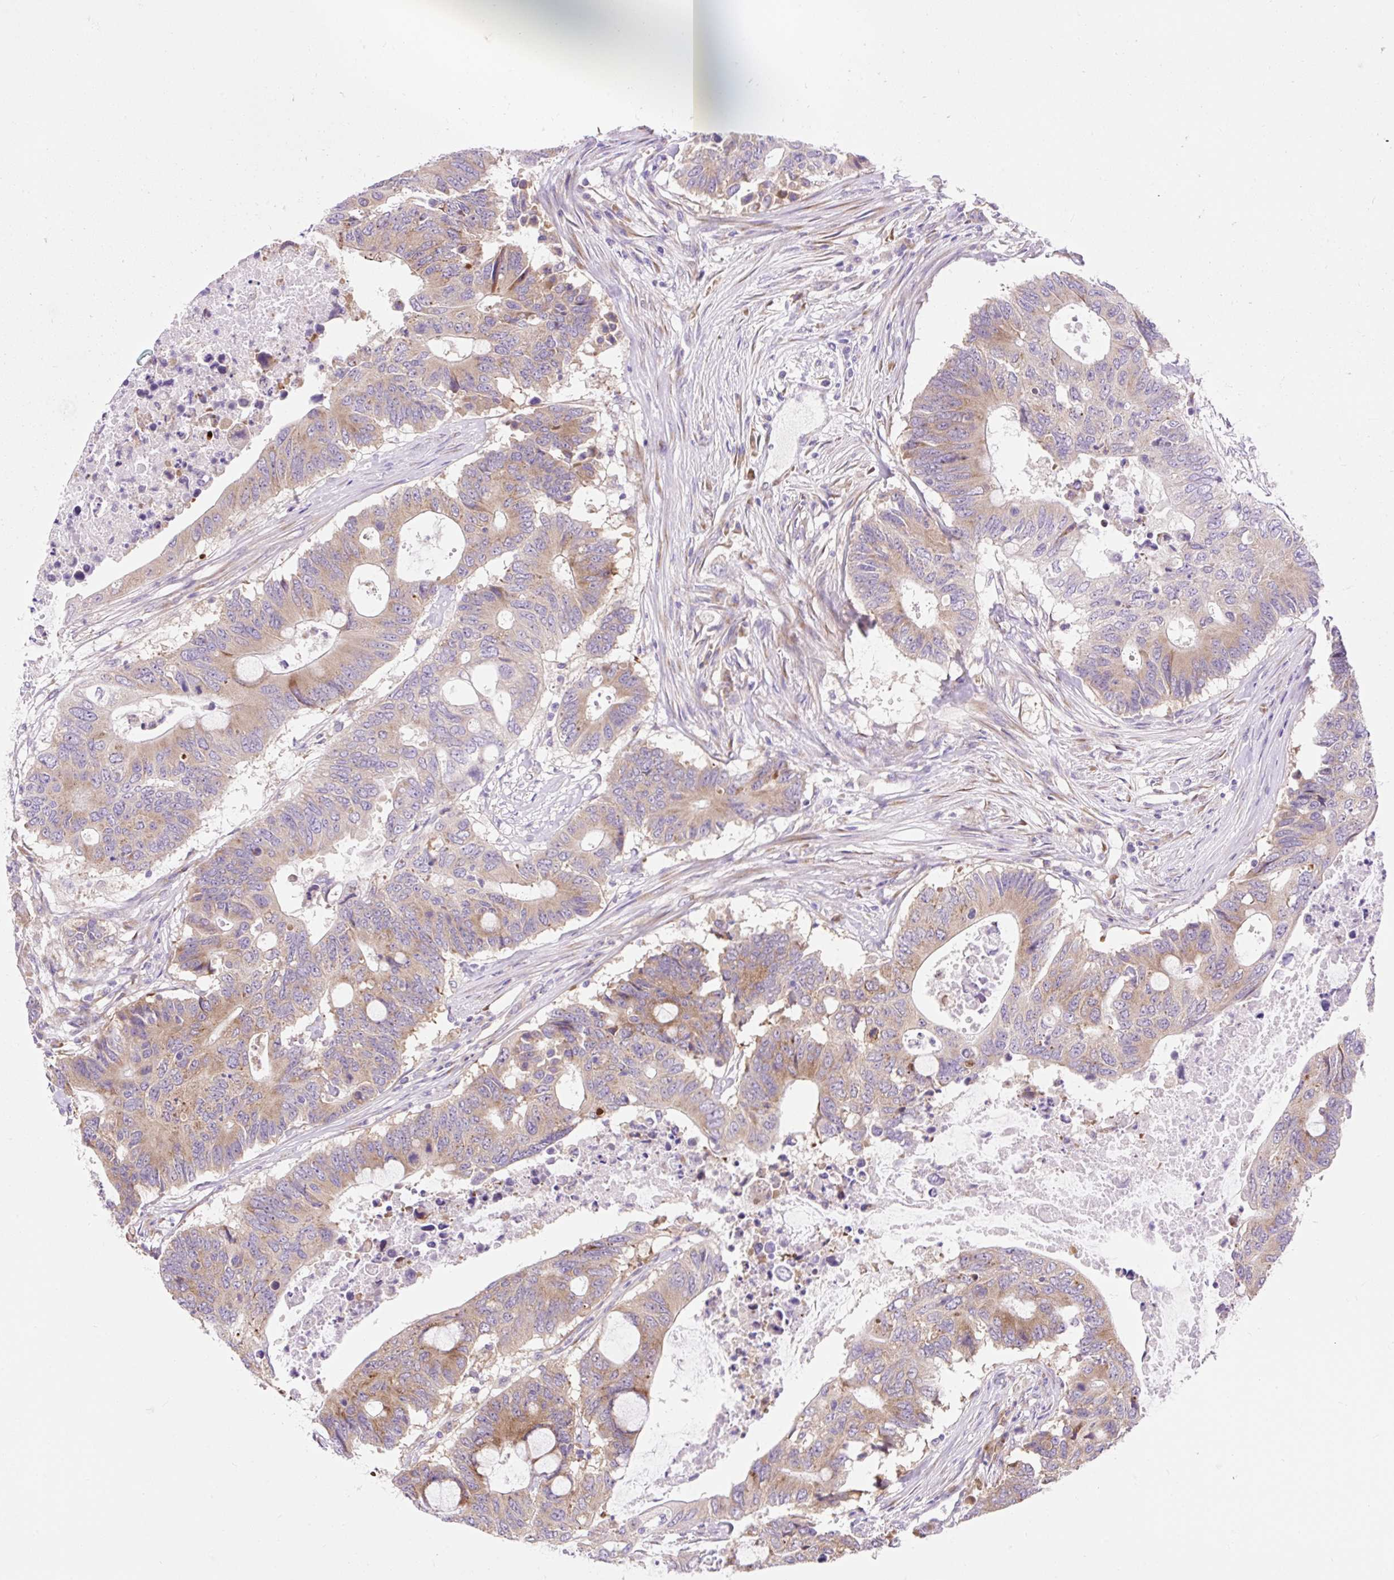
{"staining": {"intensity": "moderate", "quantity": "25%-75%", "location": "cytoplasmic/membranous"}, "tissue": "colorectal cancer", "cell_type": "Tumor cells", "image_type": "cancer", "snomed": [{"axis": "morphology", "description": "Adenocarcinoma, NOS"}, {"axis": "topography", "description": "Colon"}], "caption": "Protein staining displays moderate cytoplasmic/membranous staining in approximately 25%-75% of tumor cells in adenocarcinoma (colorectal).", "gene": "GPR45", "patient": {"sex": "male", "age": 71}}